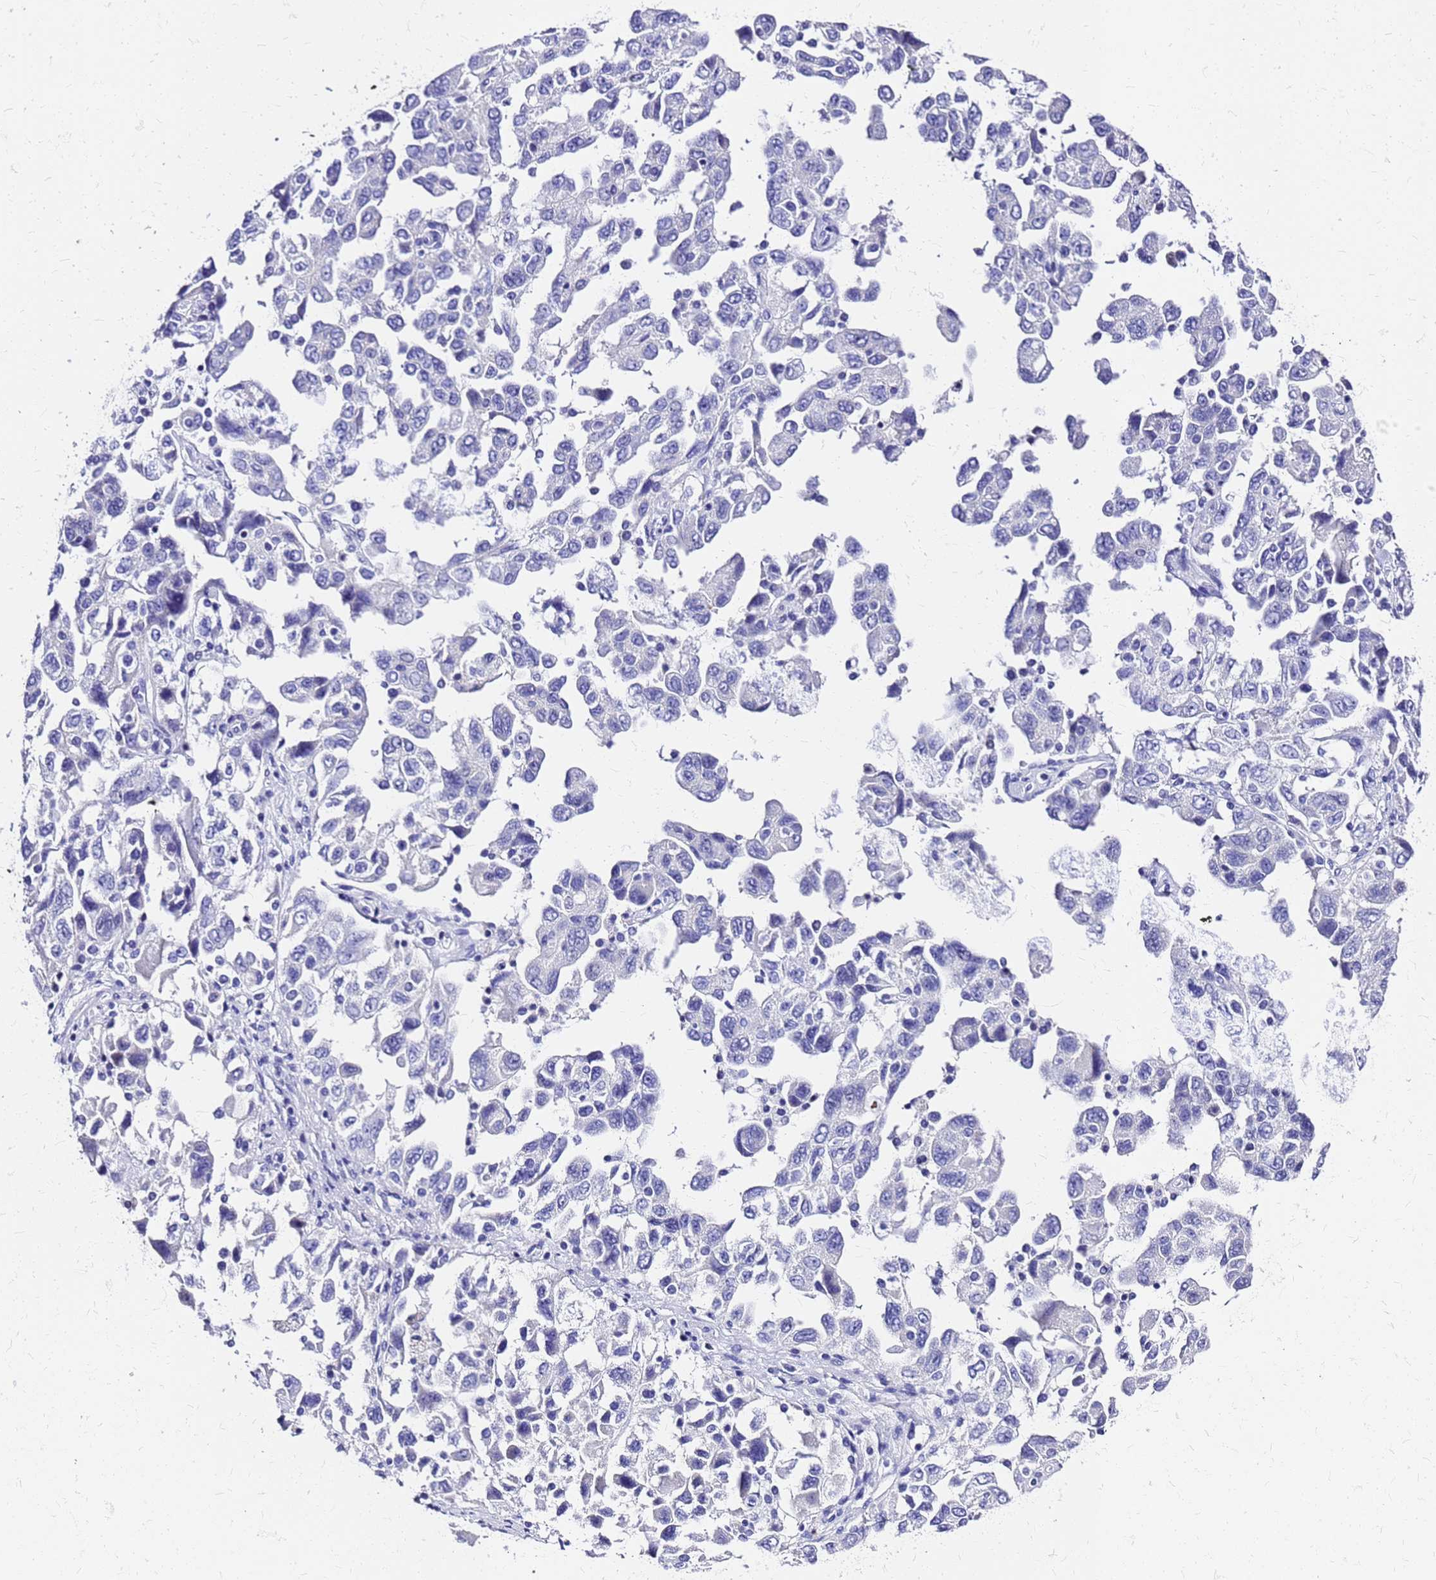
{"staining": {"intensity": "negative", "quantity": "none", "location": "none"}, "tissue": "ovarian cancer", "cell_type": "Tumor cells", "image_type": "cancer", "snomed": [{"axis": "morphology", "description": "Carcinoma, NOS"}, {"axis": "morphology", "description": "Cystadenocarcinoma, serous, NOS"}, {"axis": "topography", "description": "Ovary"}], "caption": "Immunohistochemistry (IHC) photomicrograph of neoplastic tissue: human ovarian cancer (carcinoma) stained with DAB (3,3'-diaminobenzidine) reveals no significant protein positivity in tumor cells.", "gene": "SMIM21", "patient": {"sex": "female", "age": 69}}